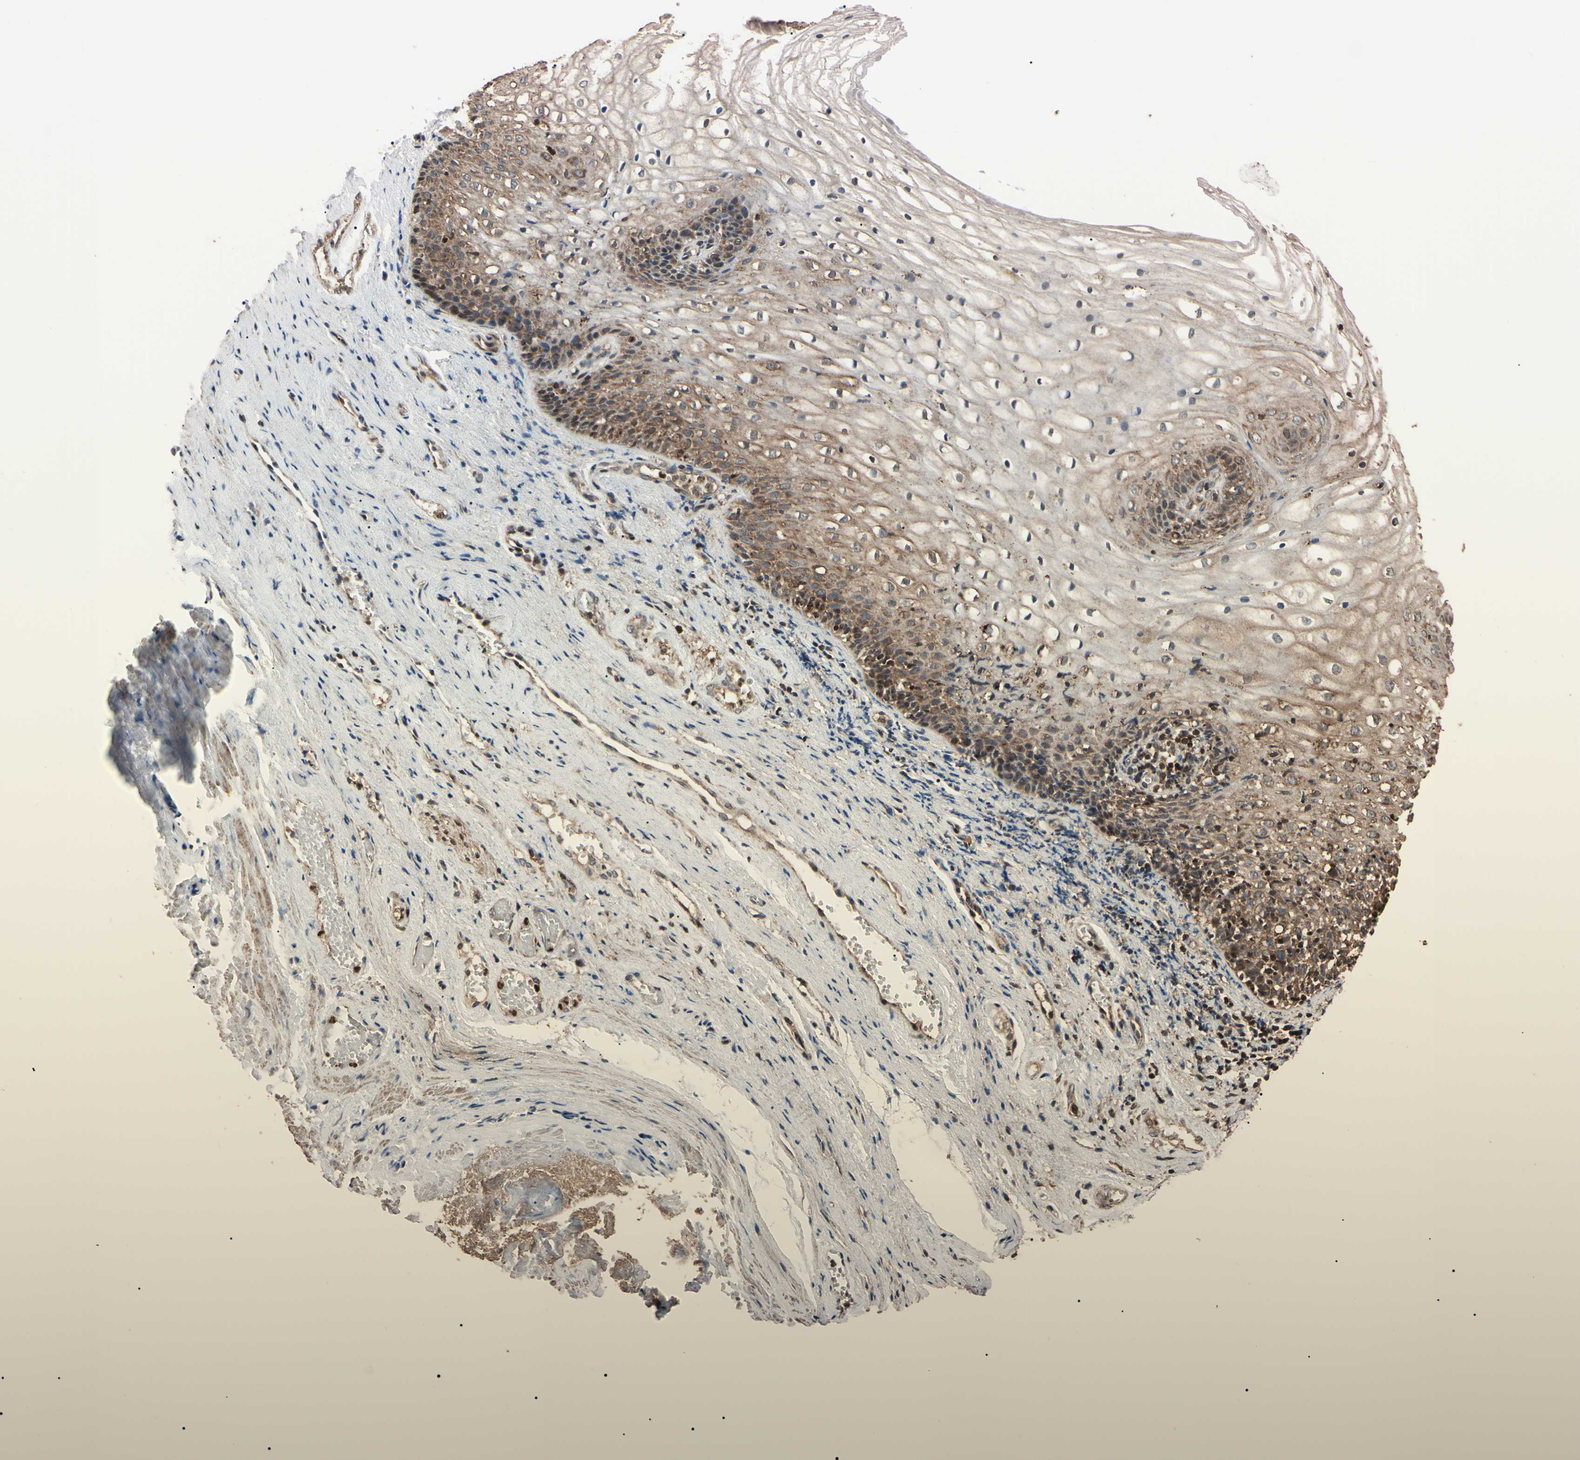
{"staining": {"intensity": "moderate", "quantity": "25%-75%", "location": "cytoplasmic/membranous"}, "tissue": "vagina", "cell_type": "Squamous epithelial cells", "image_type": "normal", "snomed": [{"axis": "morphology", "description": "Normal tissue, NOS"}, {"axis": "topography", "description": "Vagina"}], "caption": "Vagina stained with immunohistochemistry (IHC) exhibits moderate cytoplasmic/membranous staining in about 25%-75% of squamous epithelial cells. (brown staining indicates protein expression, while blue staining denotes nuclei).", "gene": "TNFRSF1A", "patient": {"sex": "female", "age": 34}}